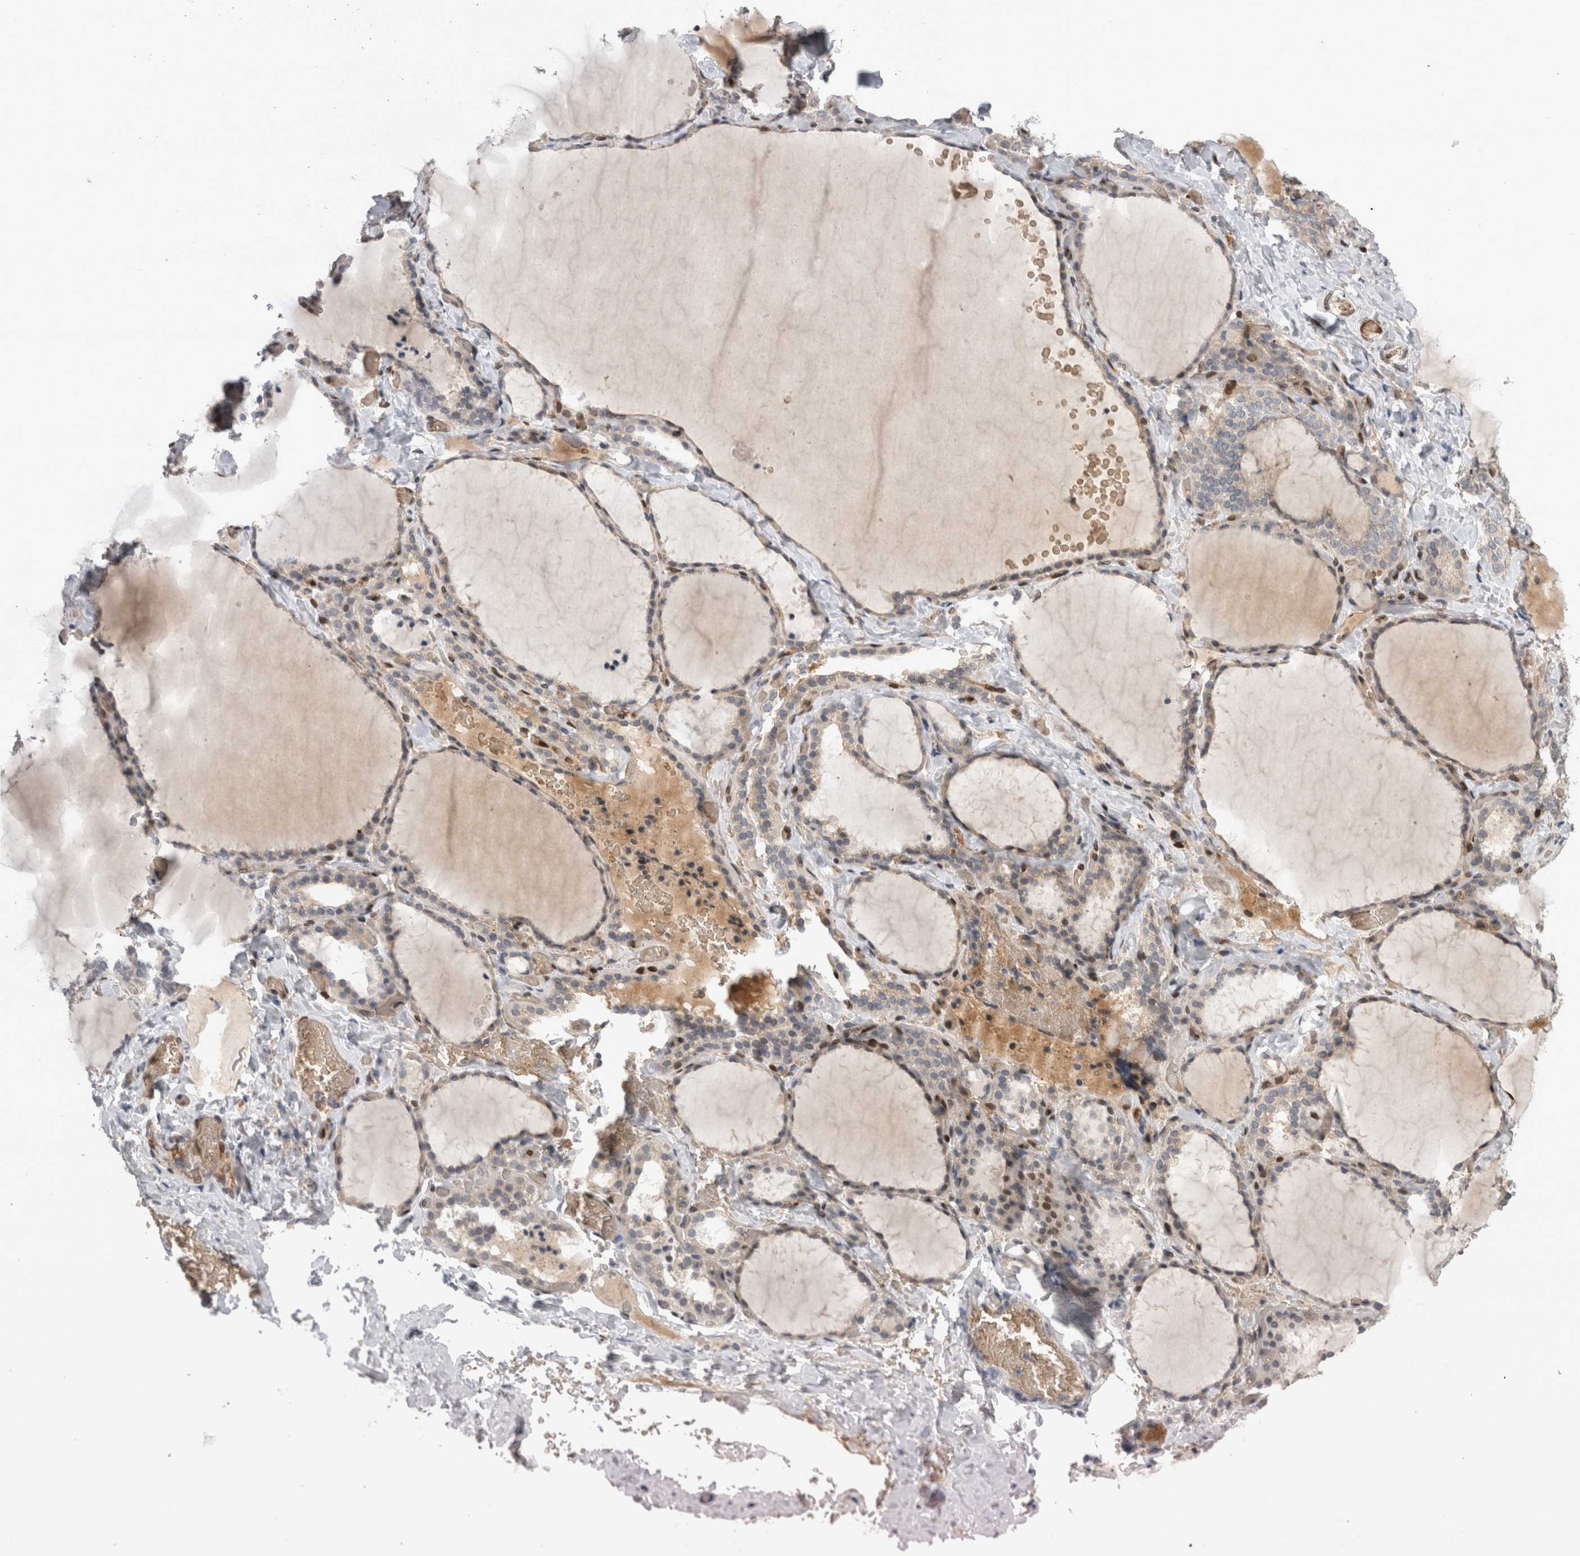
{"staining": {"intensity": "moderate", "quantity": "<25%", "location": "nuclear"}, "tissue": "thyroid gland", "cell_type": "Glandular cells", "image_type": "normal", "snomed": [{"axis": "morphology", "description": "Normal tissue, NOS"}, {"axis": "topography", "description": "Thyroid gland"}], "caption": "Immunohistochemical staining of normal thyroid gland shows low levels of moderate nuclear expression in about <25% of glandular cells. Immunohistochemistry stains the protein of interest in brown and the nuclei are stained blue.", "gene": "DMTN", "patient": {"sex": "female", "age": 22}}